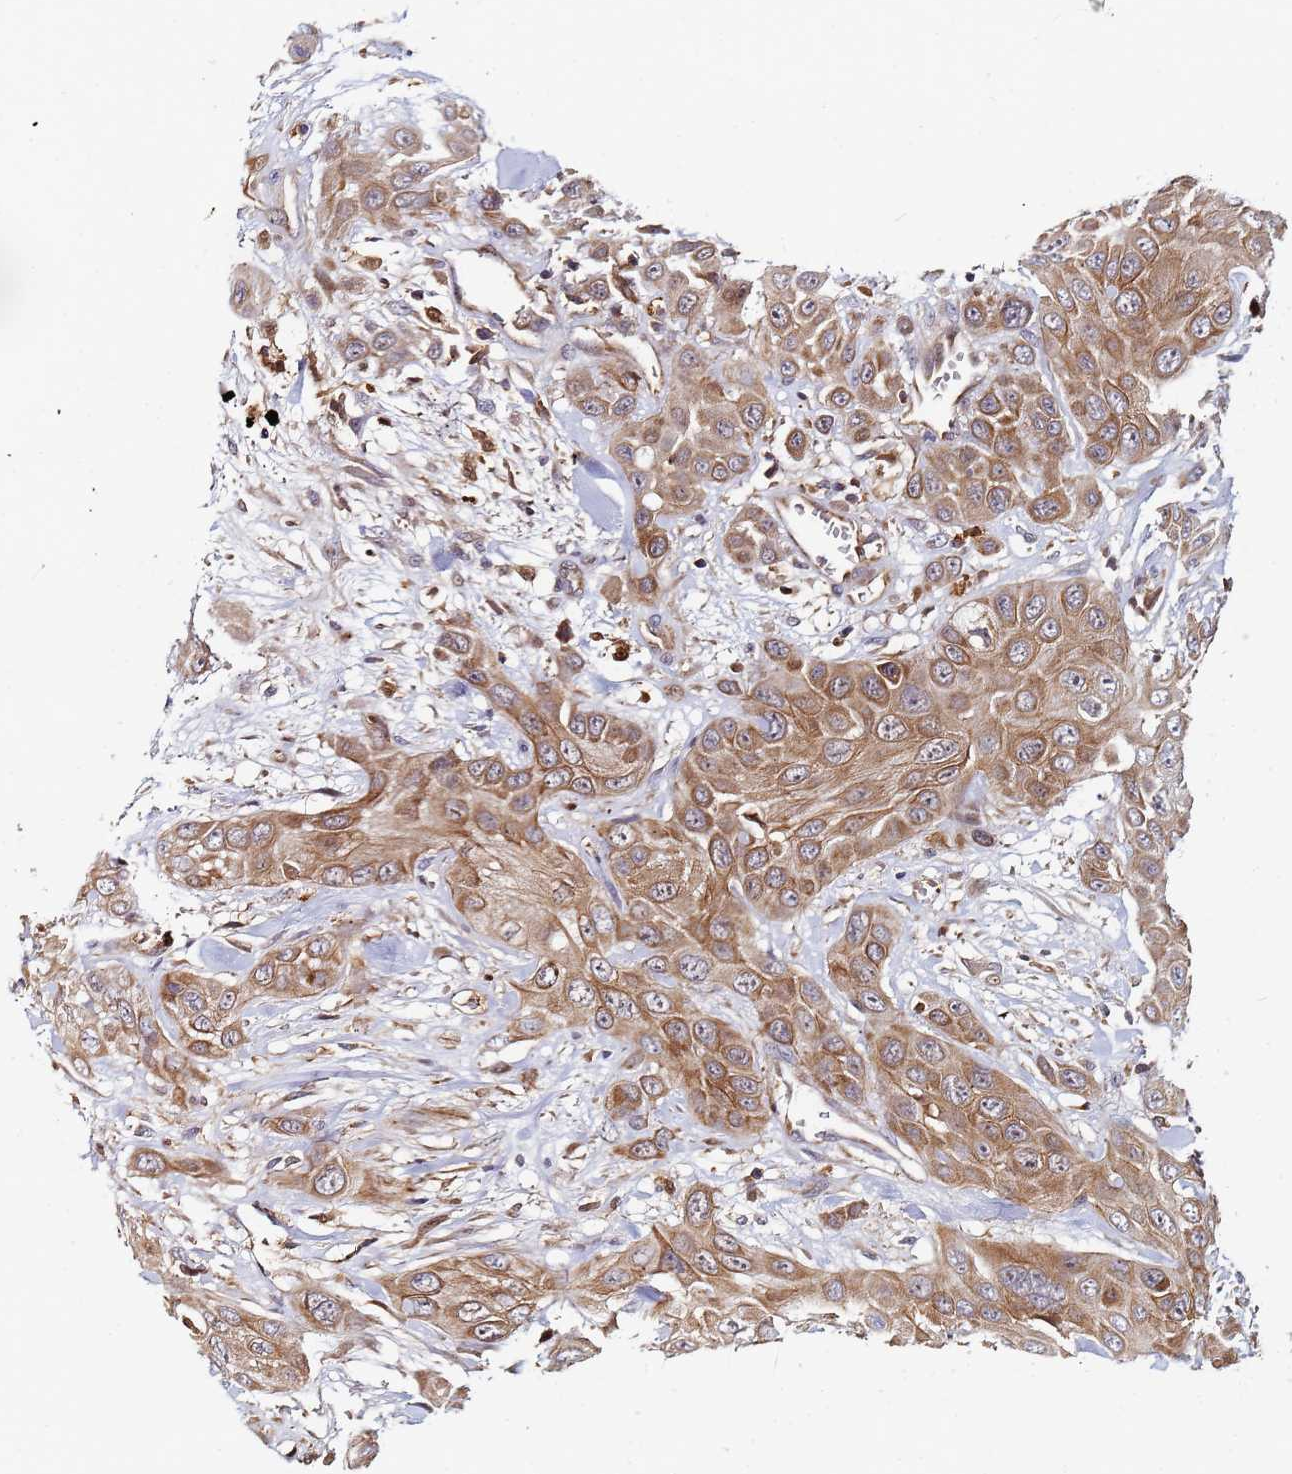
{"staining": {"intensity": "moderate", "quantity": ">75%", "location": "cytoplasmic/membranous"}, "tissue": "head and neck cancer", "cell_type": "Tumor cells", "image_type": "cancer", "snomed": [{"axis": "morphology", "description": "Squamous cell carcinoma, NOS"}, {"axis": "topography", "description": "Head-Neck"}], "caption": "Head and neck squamous cell carcinoma stained with a protein marker exhibits moderate staining in tumor cells.", "gene": "CCDC127", "patient": {"sex": "male", "age": 81}}